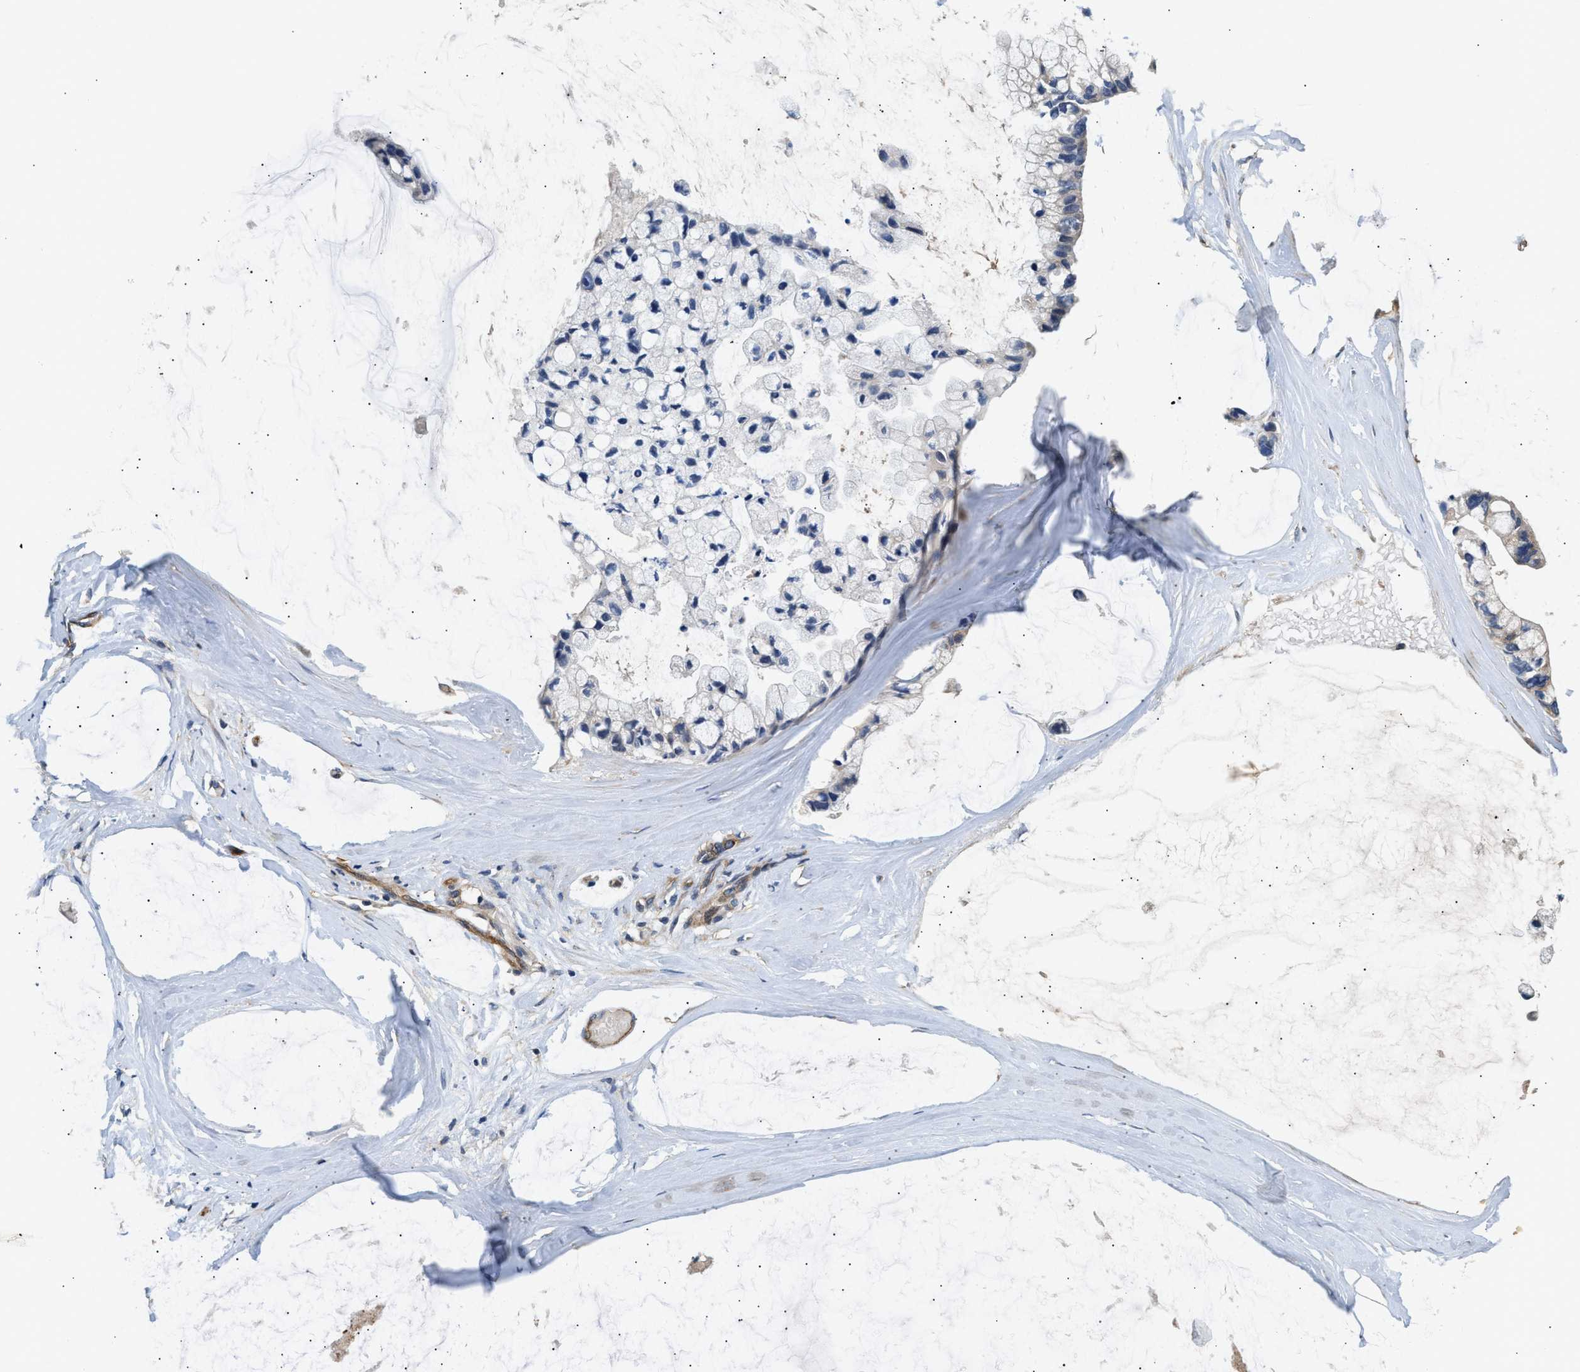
{"staining": {"intensity": "moderate", "quantity": "<25%", "location": "cytoplasmic/membranous"}, "tissue": "ovarian cancer", "cell_type": "Tumor cells", "image_type": "cancer", "snomed": [{"axis": "morphology", "description": "Cystadenocarcinoma, mucinous, NOS"}, {"axis": "topography", "description": "Ovary"}], "caption": "This image demonstrates ovarian cancer (mucinous cystadenocarcinoma) stained with immunohistochemistry to label a protein in brown. The cytoplasmic/membranous of tumor cells show moderate positivity for the protein. Nuclei are counter-stained blue.", "gene": "IL17RC", "patient": {"sex": "female", "age": 39}}